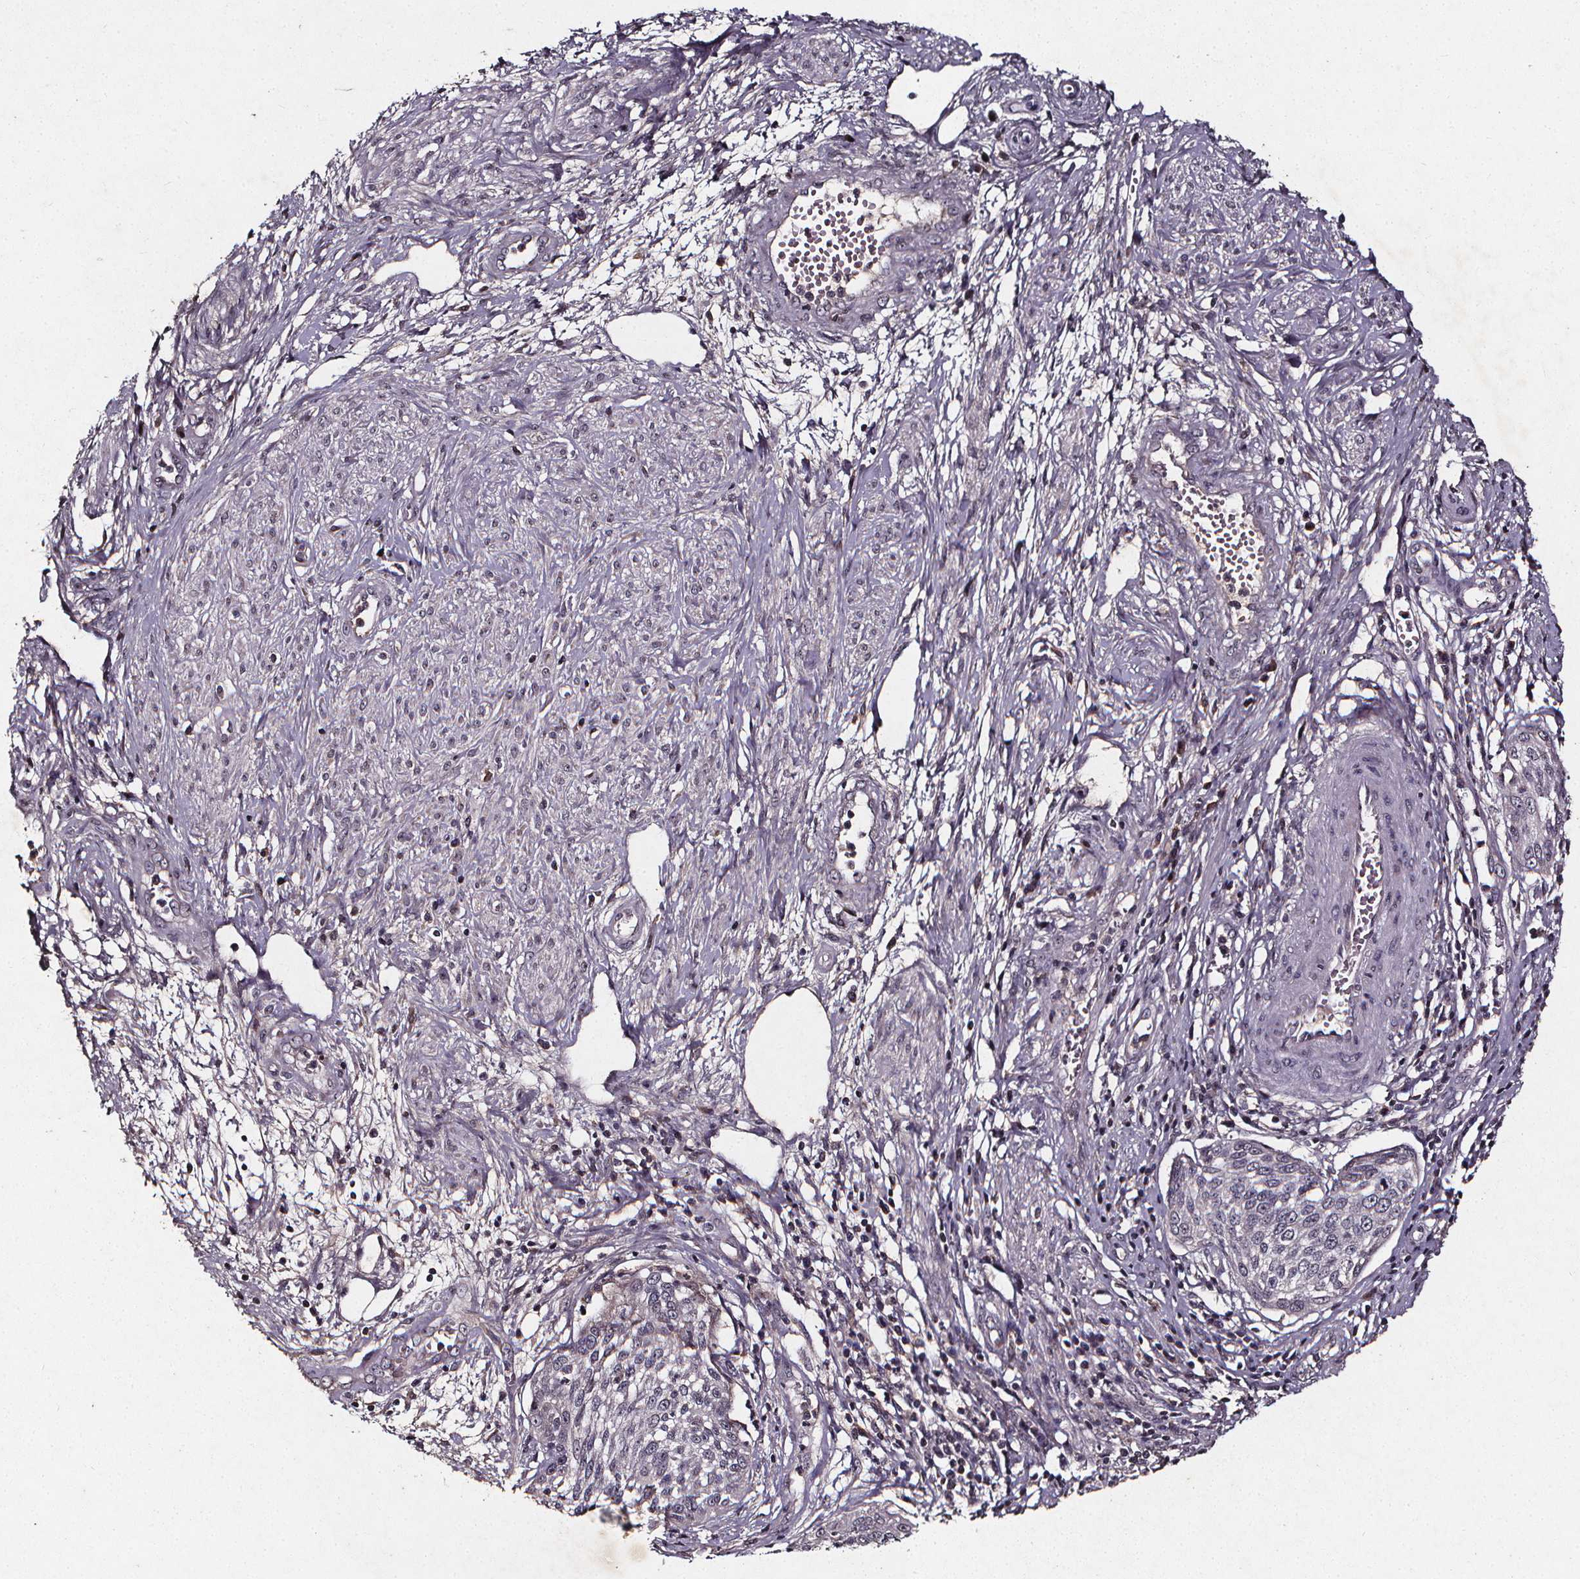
{"staining": {"intensity": "negative", "quantity": "none", "location": "none"}, "tissue": "cervical cancer", "cell_type": "Tumor cells", "image_type": "cancer", "snomed": [{"axis": "morphology", "description": "Squamous cell carcinoma, NOS"}, {"axis": "topography", "description": "Cervix"}], "caption": "IHC of human cervical cancer shows no positivity in tumor cells. (Immunohistochemistry, brightfield microscopy, high magnification).", "gene": "SPAG8", "patient": {"sex": "female", "age": 34}}